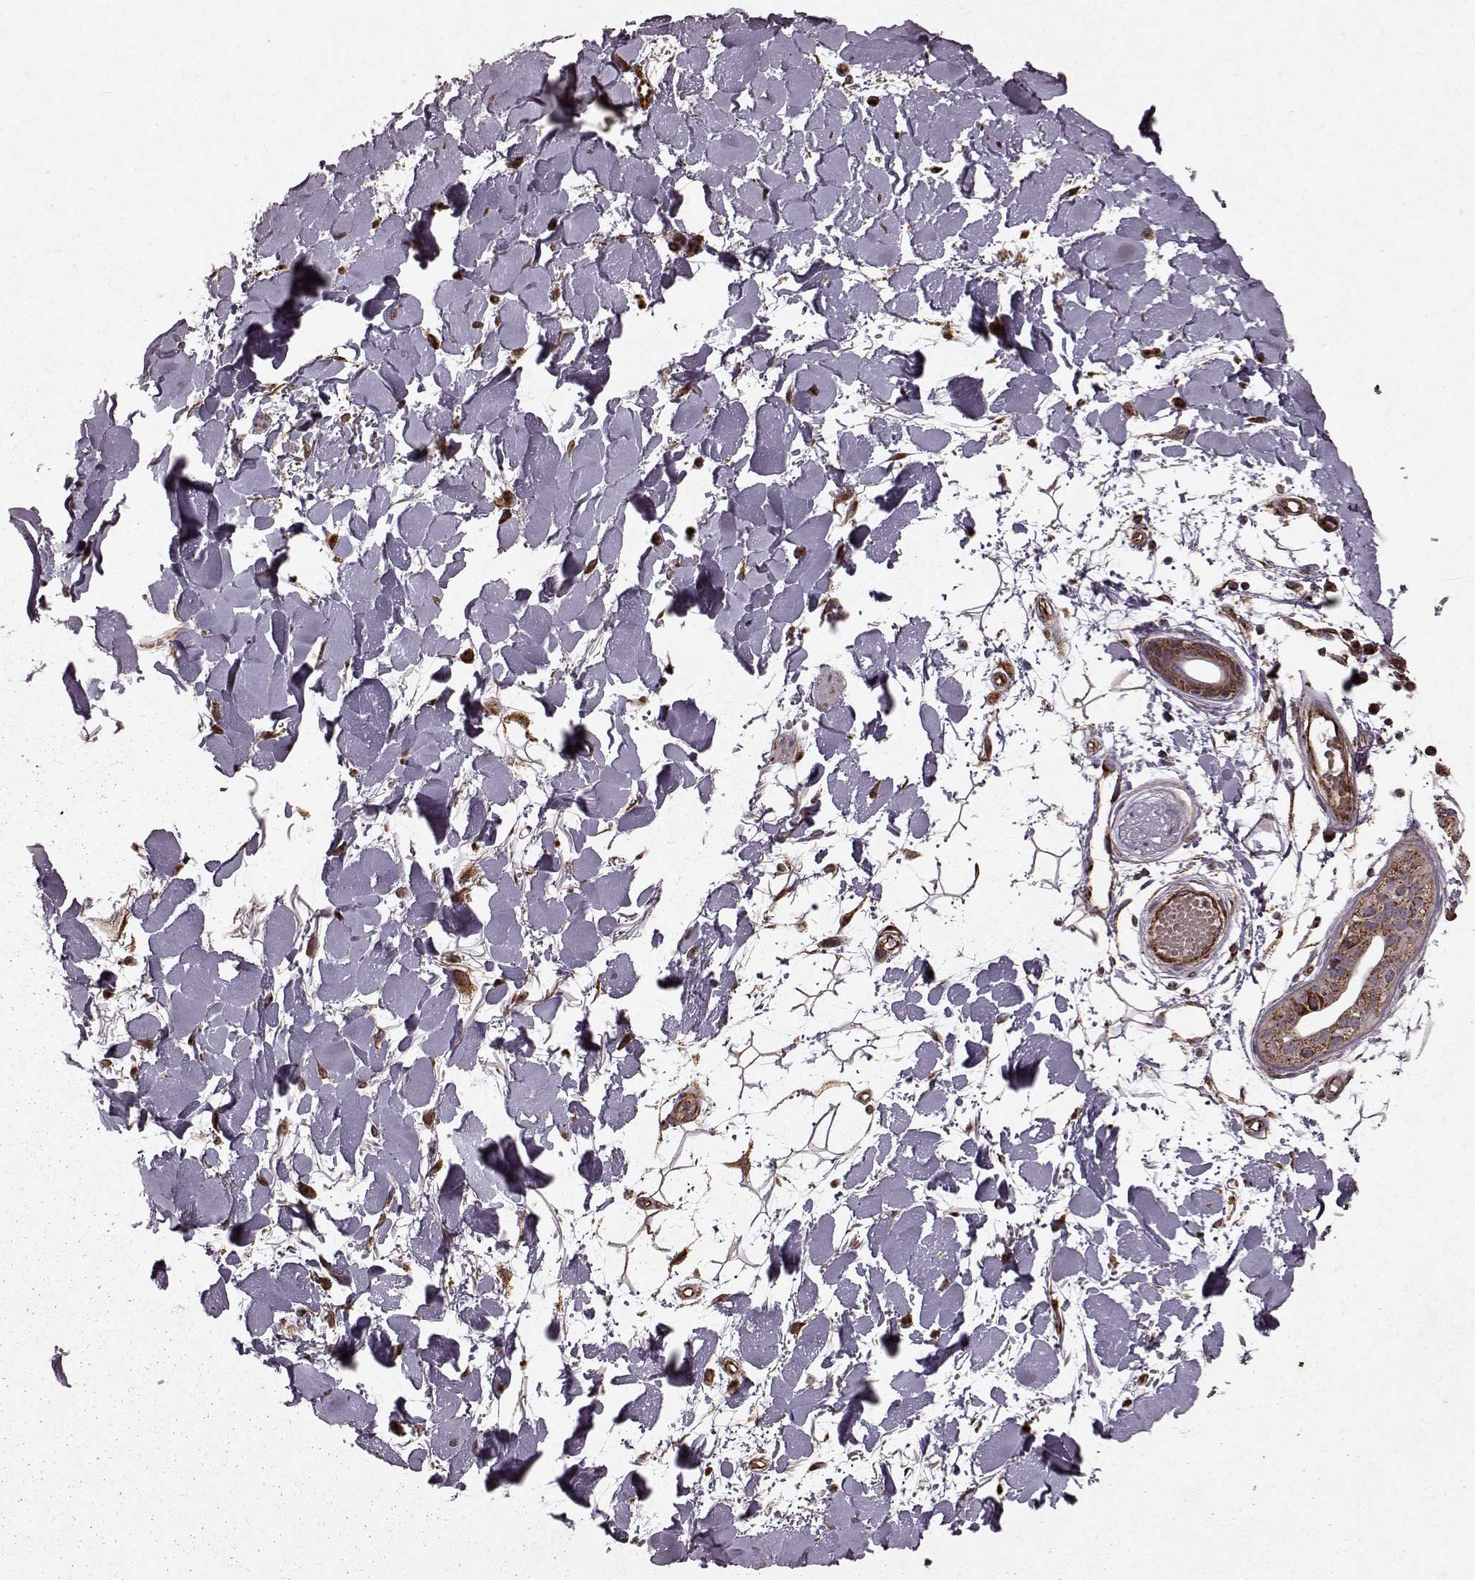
{"staining": {"intensity": "weak", "quantity": ">75%", "location": "cytoplasmic/membranous"}, "tissue": "skin cancer", "cell_type": "Tumor cells", "image_type": "cancer", "snomed": [{"axis": "morphology", "description": "Squamous cell carcinoma, NOS"}, {"axis": "topography", "description": "Skin"}, {"axis": "topography", "description": "Vulva"}], "caption": "Weak cytoplasmic/membranous positivity for a protein is identified in about >75% of tumor cells of skin cancer using IHC.", "gene": "FXN", "patient": {"sex": "female", "age": 75}}